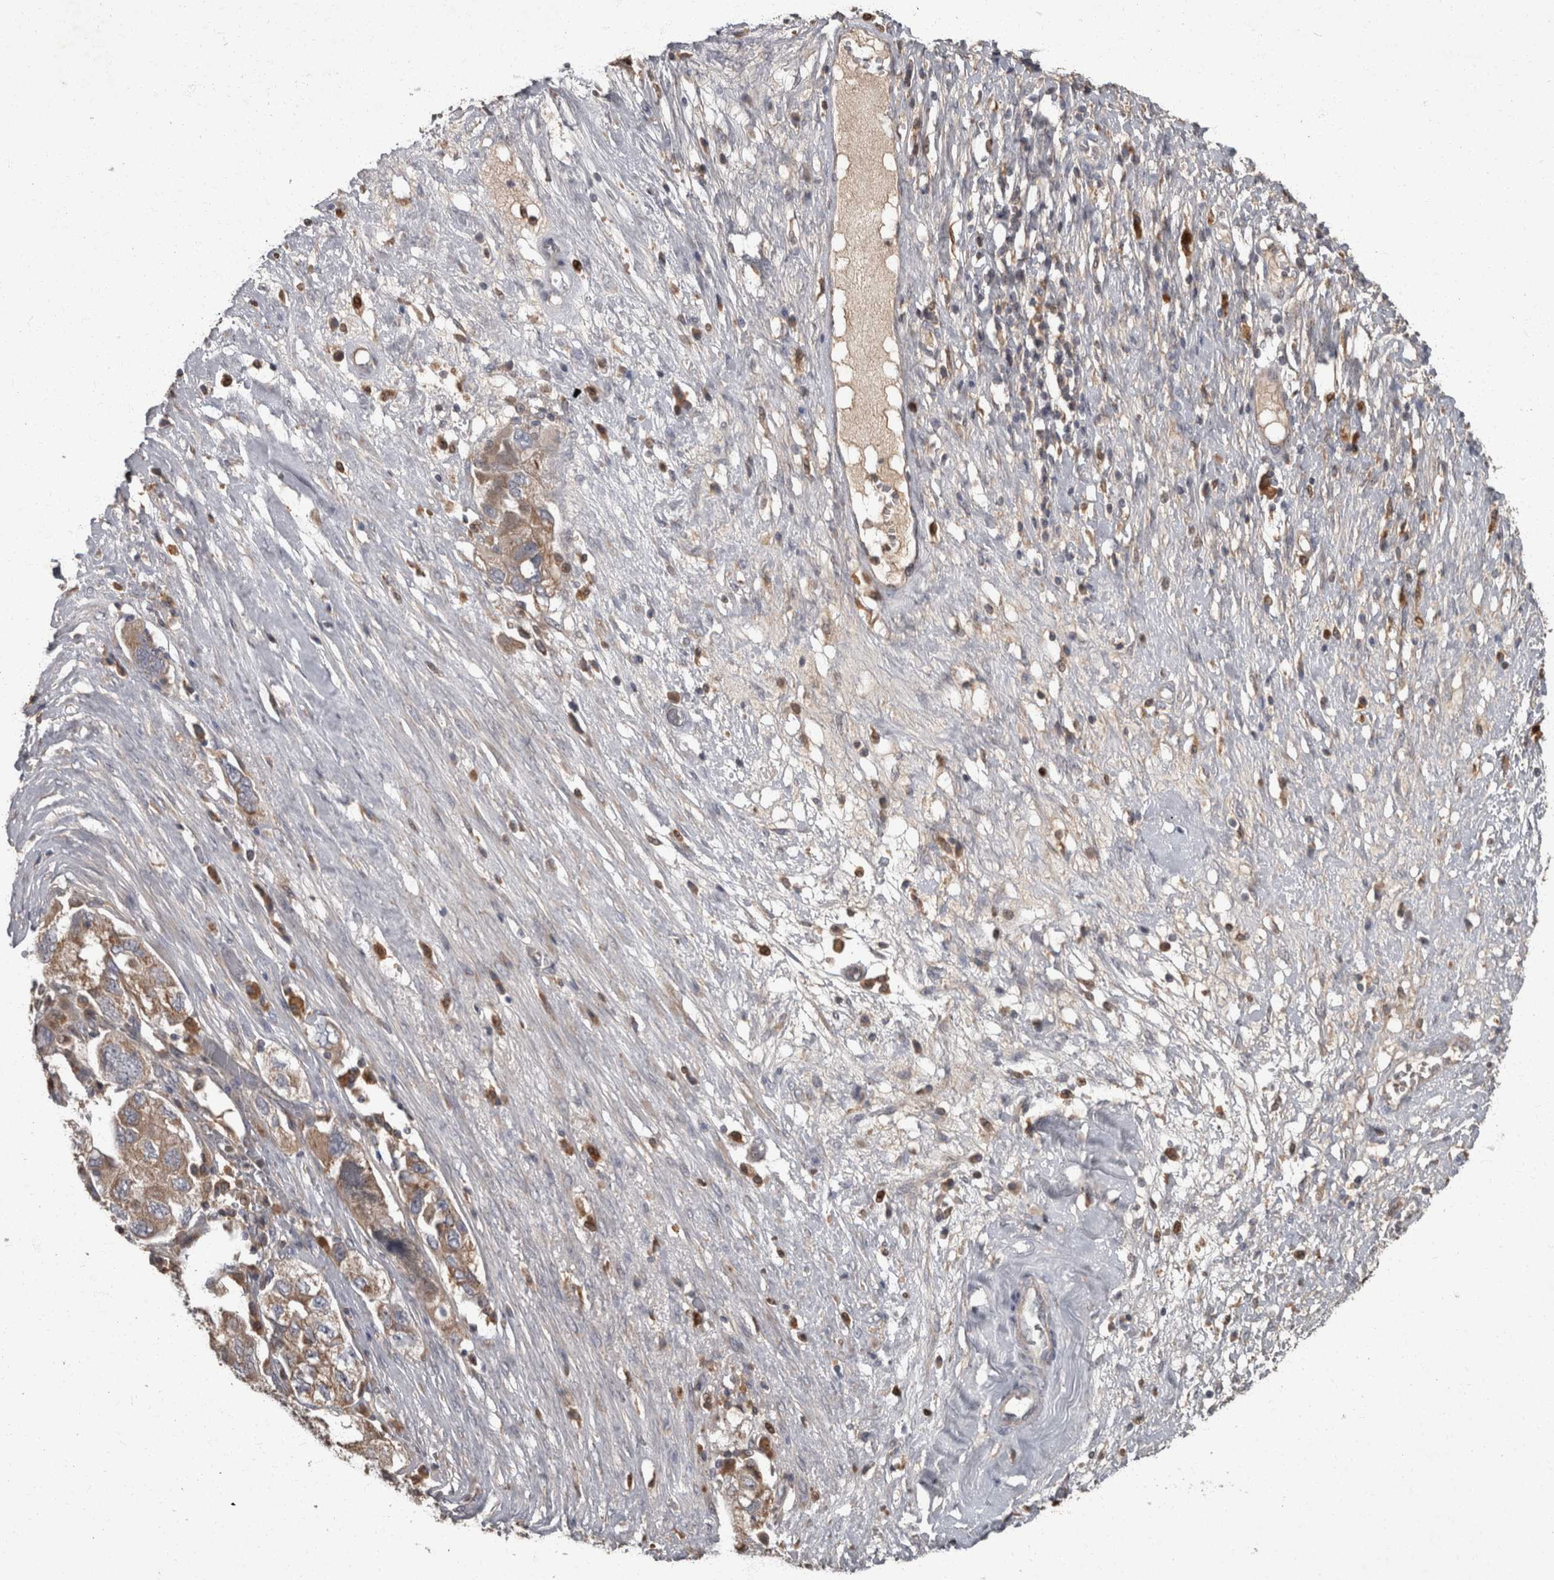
{"staining": {"intensity": "weak", "quantity": ">75%", "location": "cytoplasmic/membranous"}, "tissue": "ovarian cancer", "cell_type": "Tumor cells", "image_type": "cancer", "snomed": [{"axis": "morphology", "description": "Carcinoma, NOS"}, {"axis": "morphology", "description": "Cystadenocarcinoma, serous, NOS"}, {"axis": "topography", "description": "Ovary"}], "caption": "Weak cytoplasmic/membranous protein expression is identified in approximately >75% of tumor cells in ovarian cancer (carcinoma).", "gene": "PPP1R3C", "patient": {"sex": "female", "age": 69}}